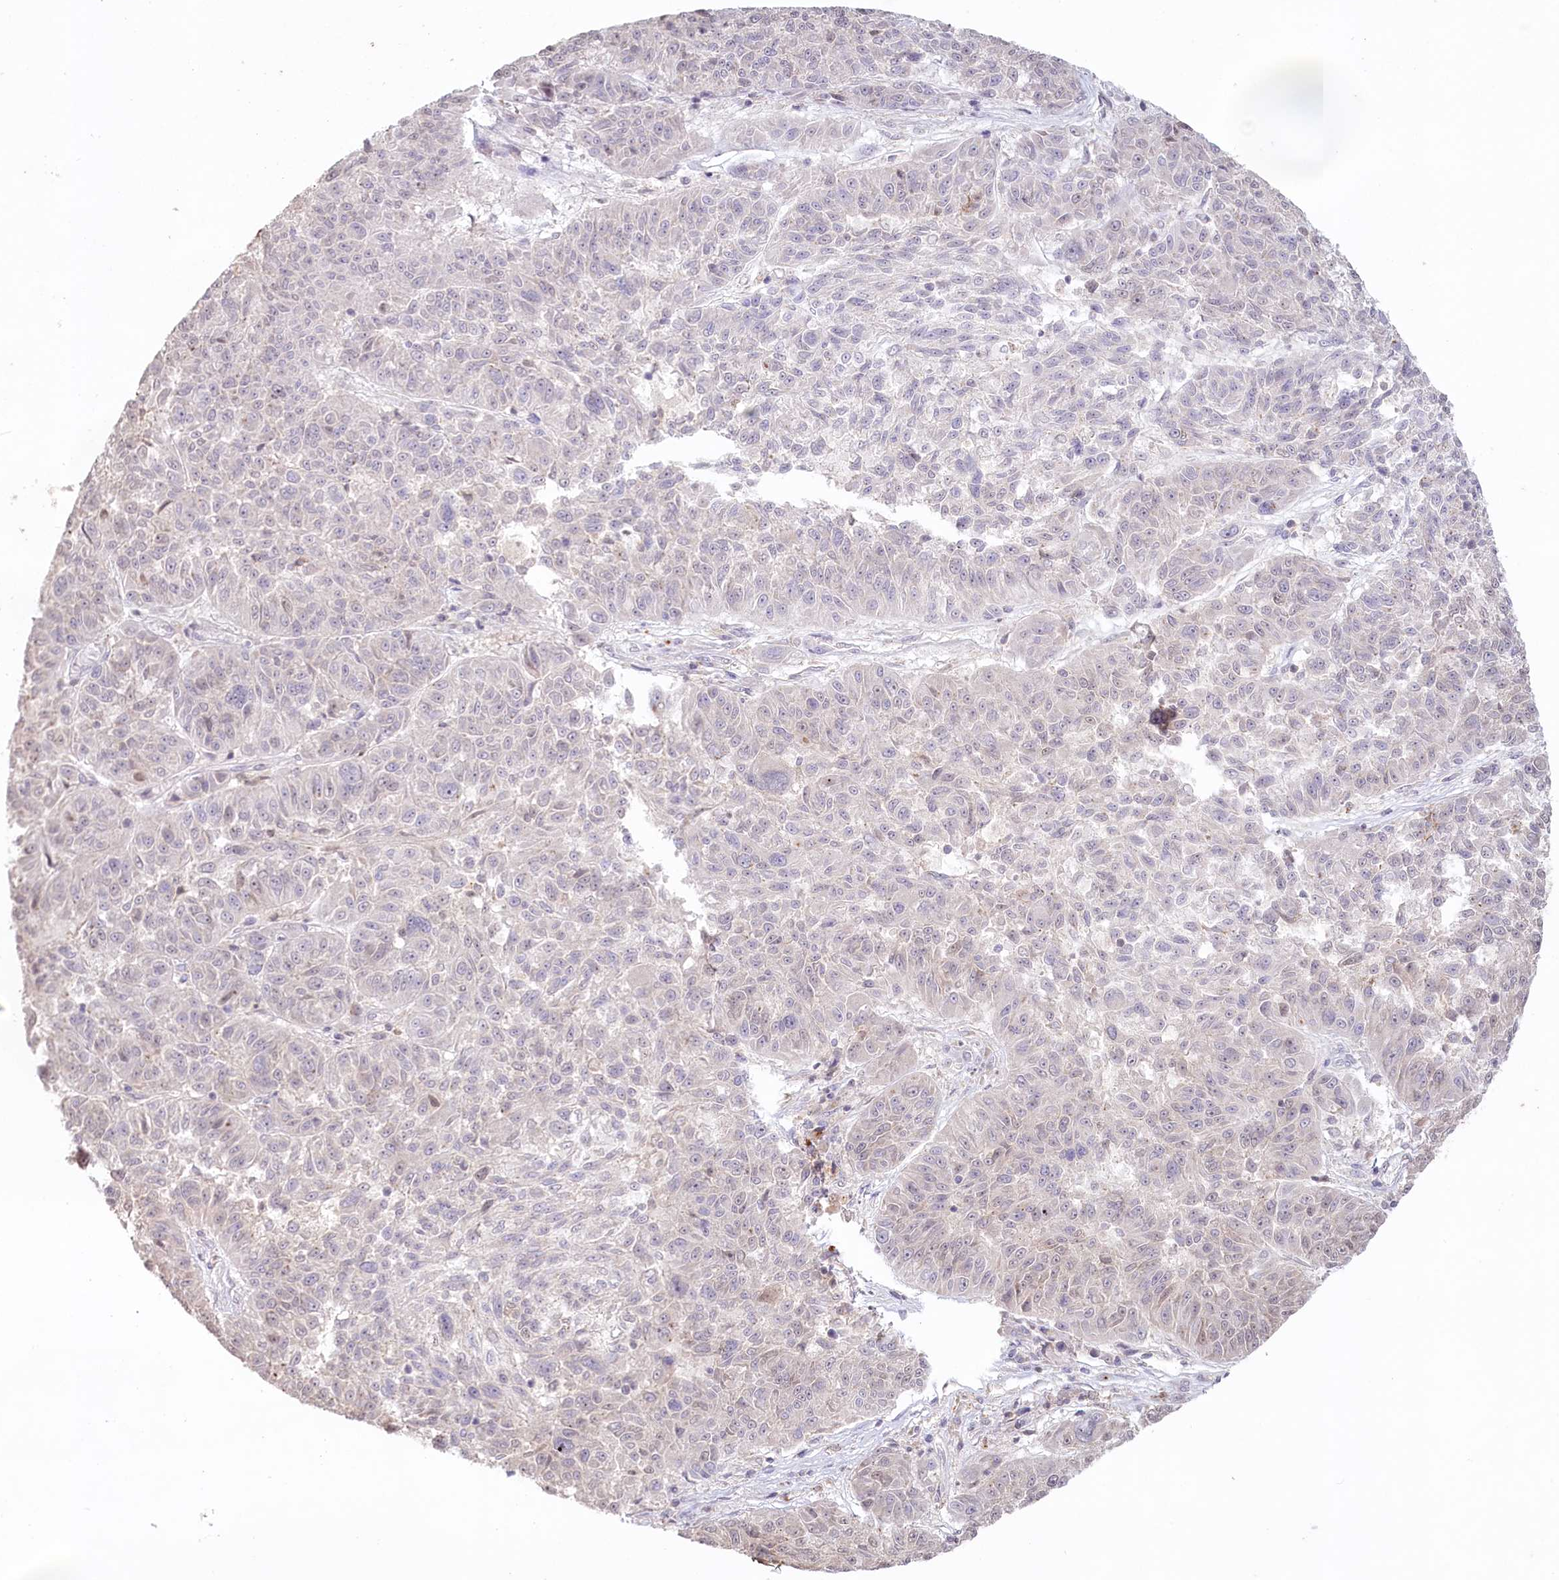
{"staining": {"intensity": "negative", "quantity": "none", "location": "none"}, "tissue": "melanoma", "cell_type": "Tumor cells", "image_type": "cancer", "snomed": [{"axis": "morphology", "description": "Malignant melanoma, NOS"}, {"axis": "topography", "description": "Skin"}], "caption": "Tumor cells are negative for brown protein staining in malignant melanoma. (DAB (3,3'-diaminobenzidine) IHC, high magnification).", "gene": "PSAPL1", "patient": {"sex": "male", "age": 53}}